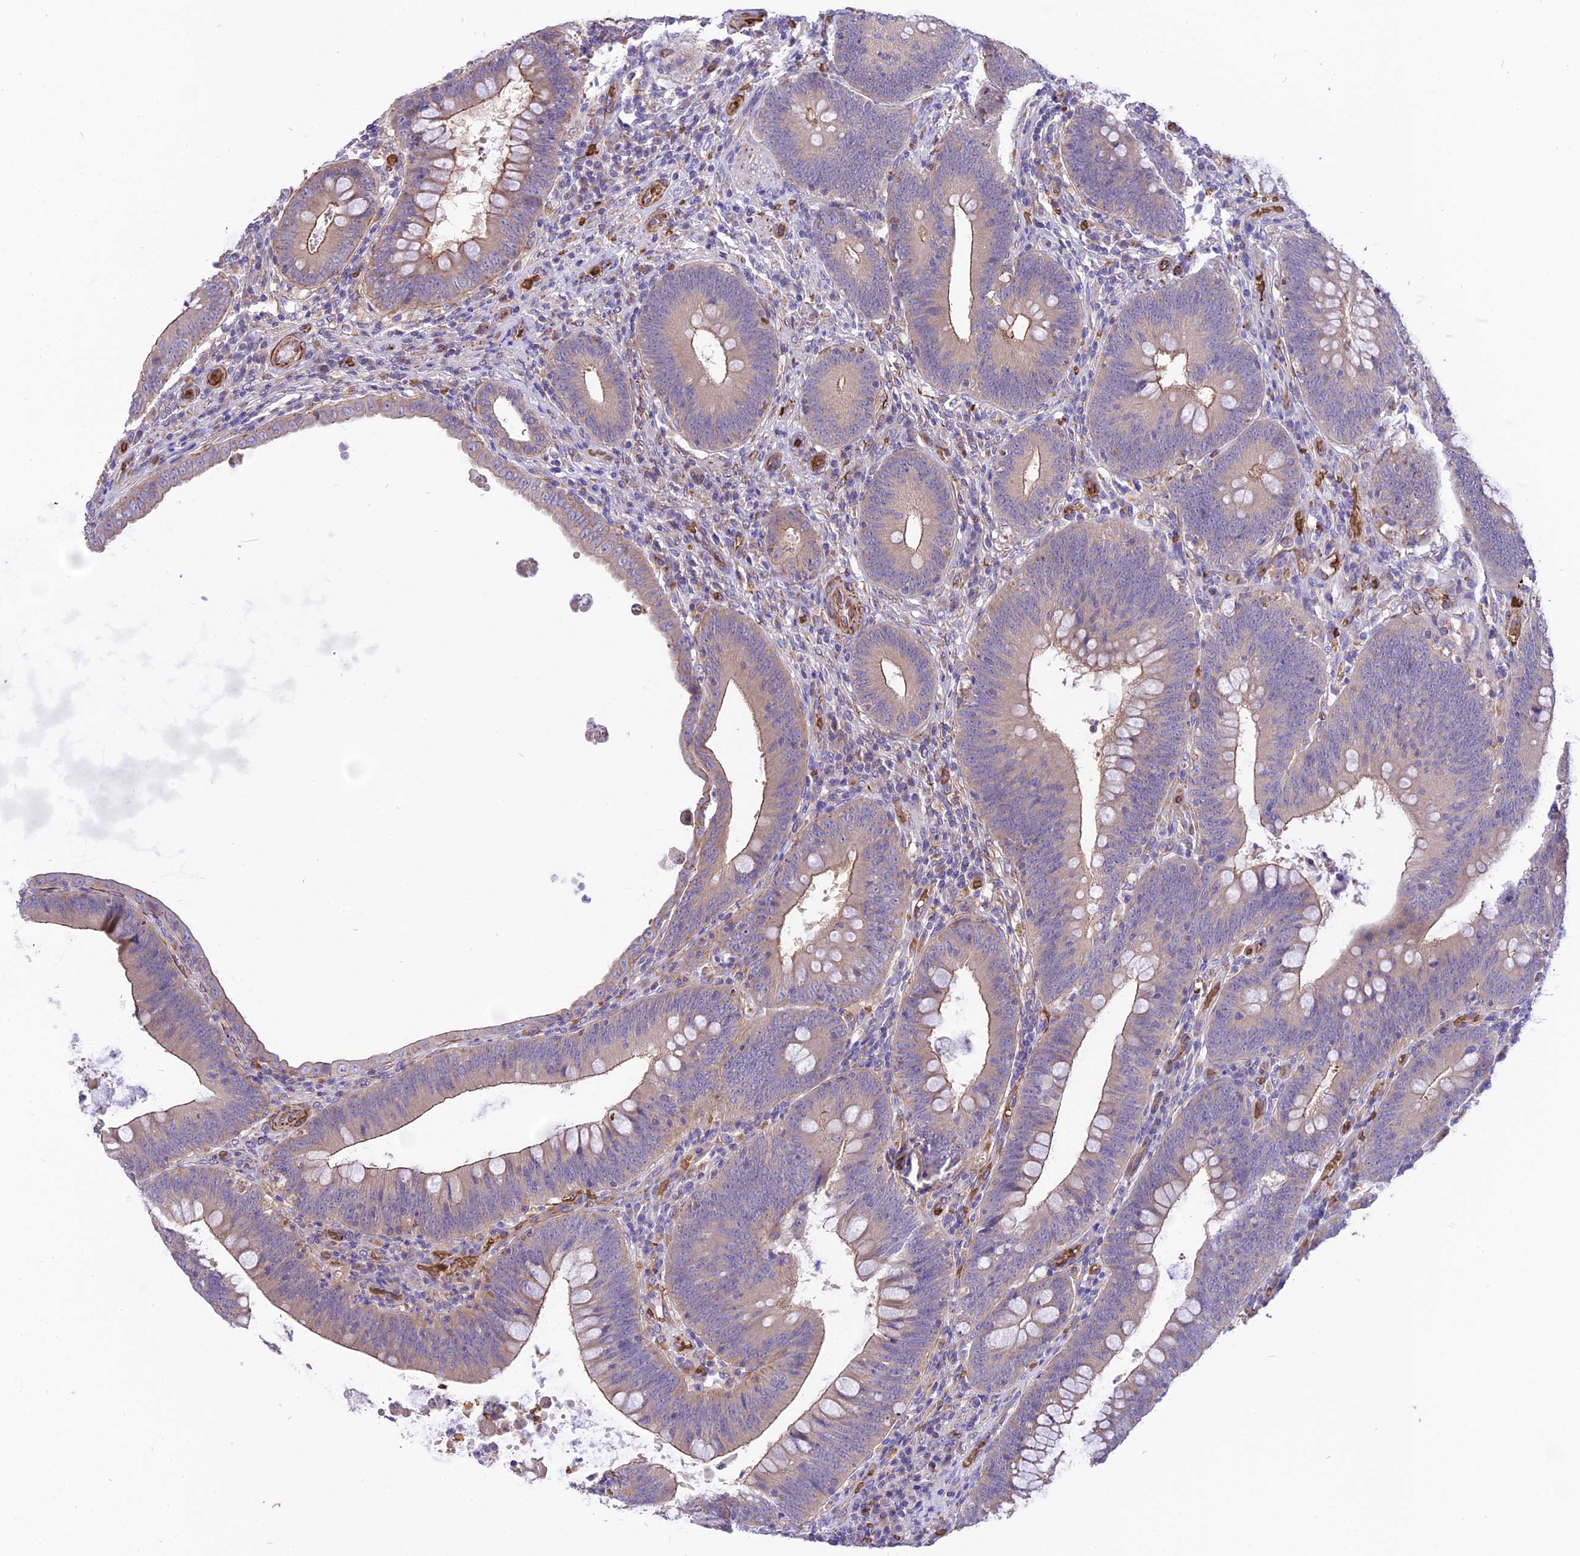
{"staining": {"intensity": "weak", "quantity": "25%-75%", "location": "cytoplasmic/membranous"}, "tissue": "colorectal cancer", "cell_type": "Tumor cells", "image_type": "cancer", "snomed": [{"axis": "morphology", "description": "Normal tissue, NOS"}, {"axis": "topography", "description": "Colon"}], "caption": "A brown stain shows weak cytoplasmic/membranous staining of a protein in human colorectal cancer tumor cells.", "gene": "TTC4", "patient": {"sex": "female", "age": 82}}